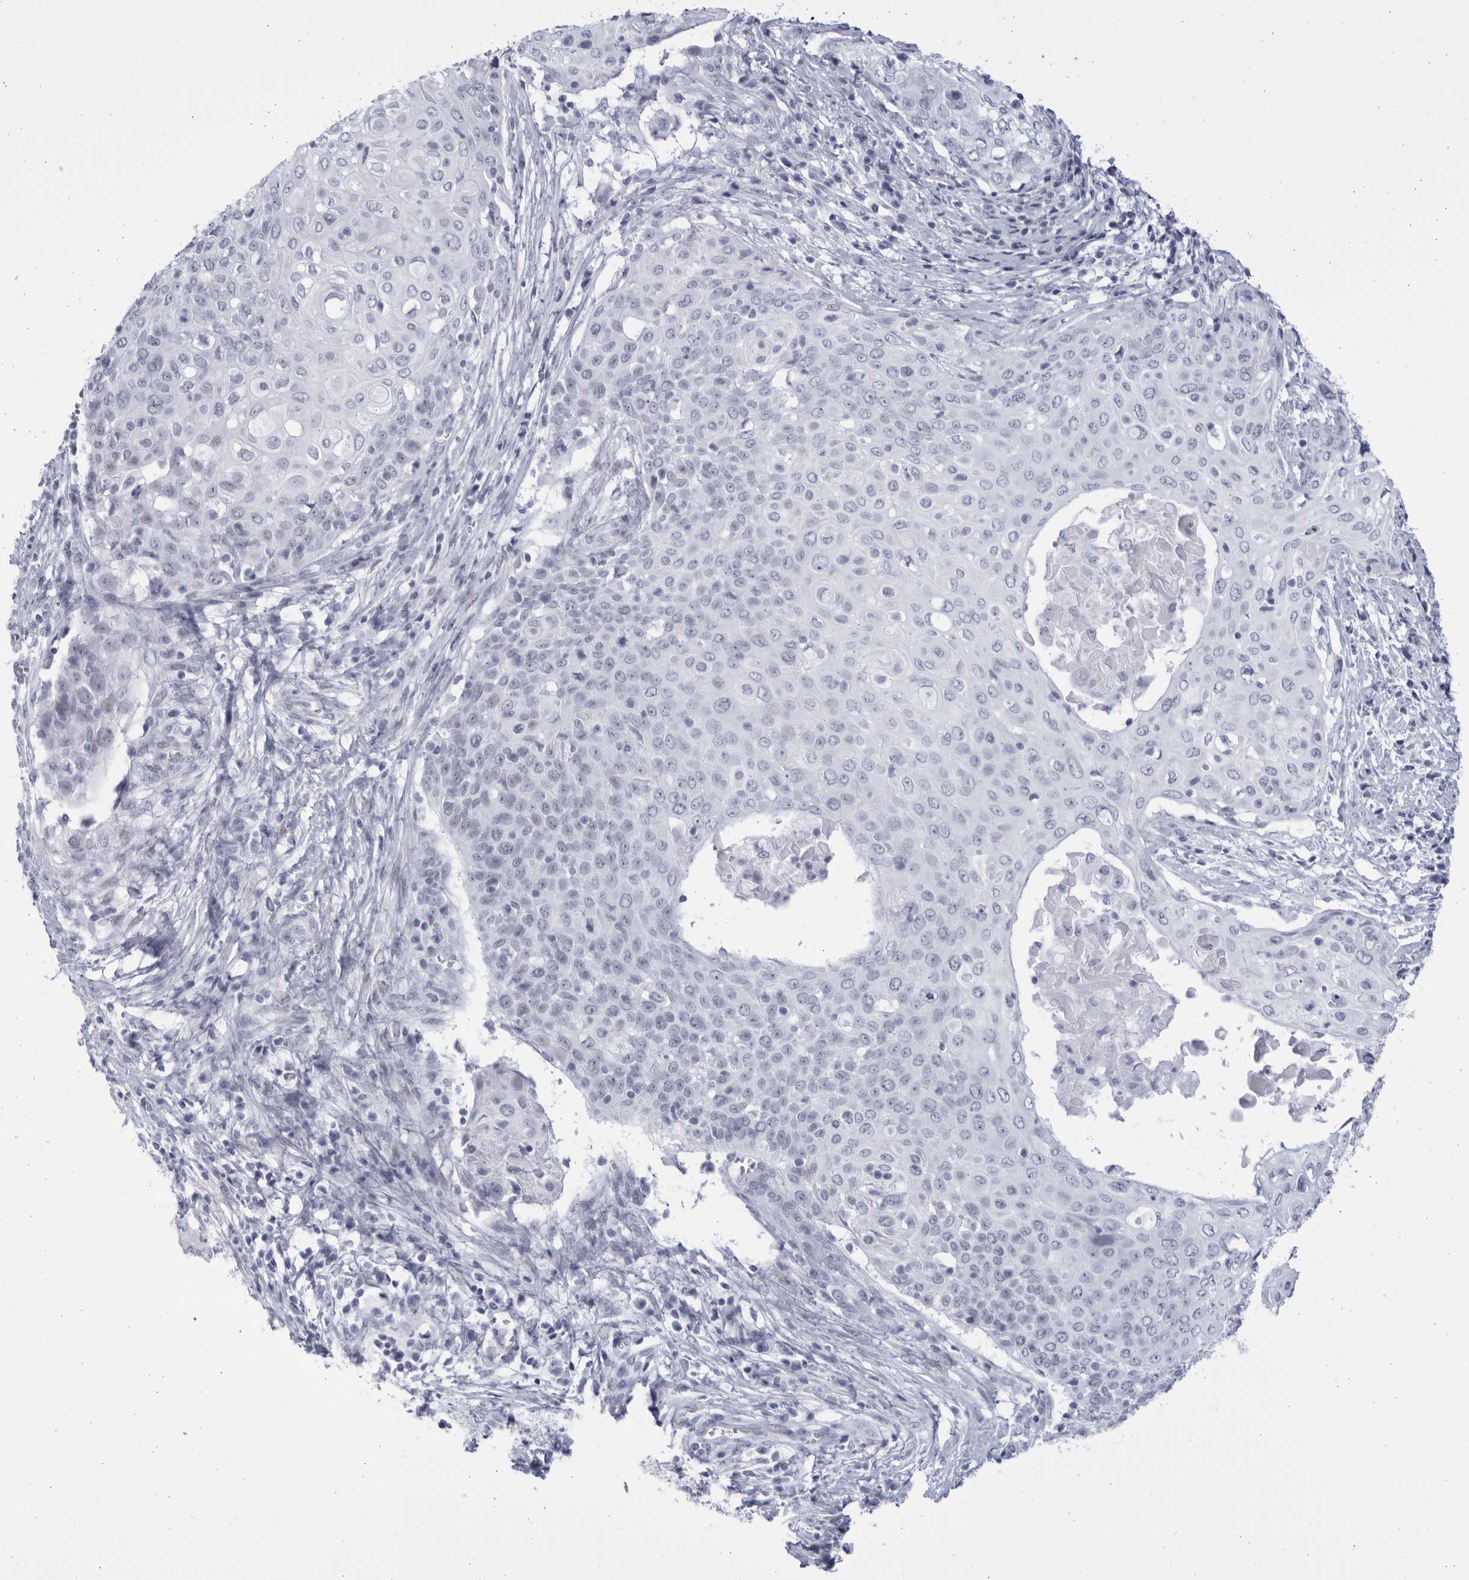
{"staining": {"intensity": "negative", "quantity": "none", "location": "none"}, "tissue": "cervical cancer", "cell_type": "Tumor cells", "image_type": "cancer", "snomed": [{"axis": "morphology", "description": "Squamous cell carcinoma, NOS"}, {"axis": "topography", "description": "Cervix"}], "caption": "Tumor cells show no significant positivity in squamous cell carcinoma (cervical).", "gene": "CCDC181", "patient": {"sex": "female", "age": 39}}